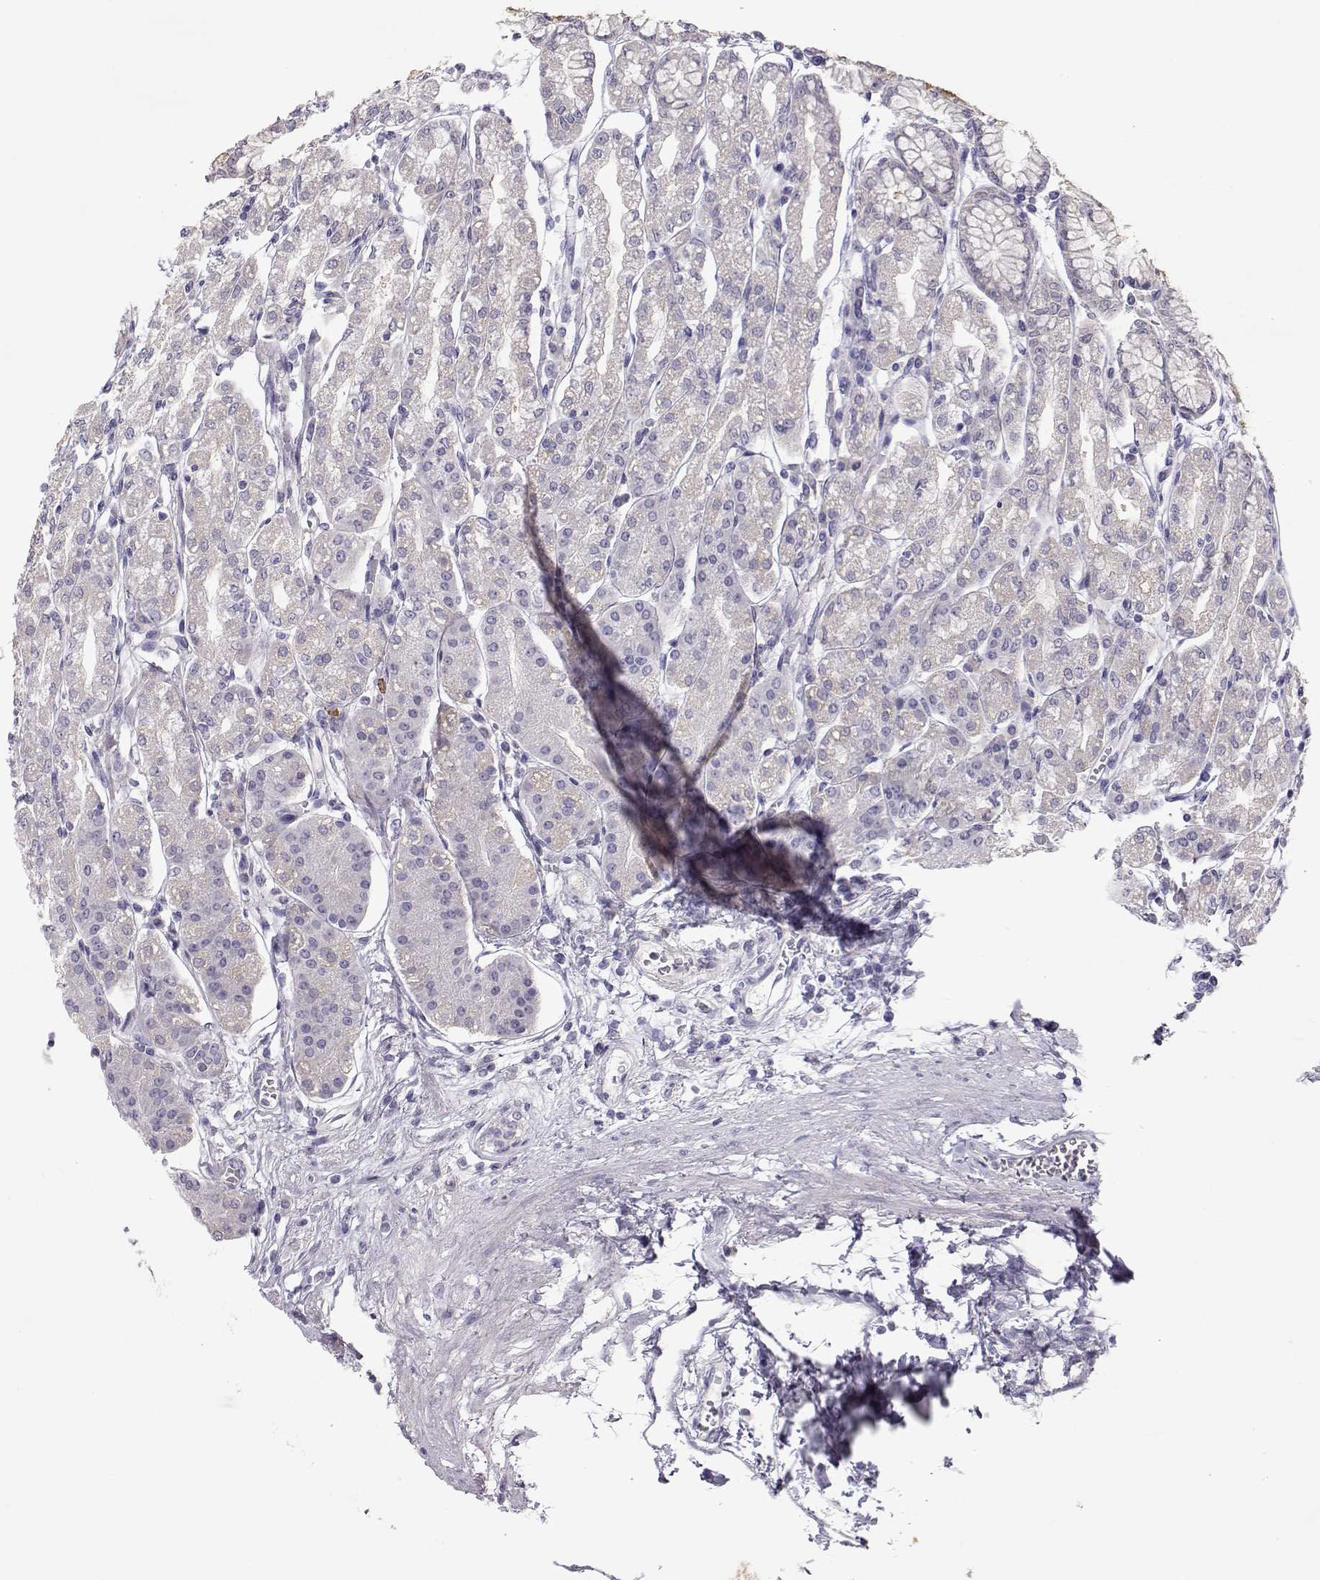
{"staining": {"intensity": "weak", "quantity": "<25%", "location": "cytoplasmic/membranous"}, "tissue": "stomach", "cell_type": "Glandular cells", "image_type": "normal", "snomed": [{"axis": "morphology", "description": "Normal tissue, NOS"}, {"axis": "topography", "description": "Skeletal muscle"}, {"axis": "topography", "description": "Stomach"}], "caption": "Human stomach stained for a protein using immunohistochemistry (IHC) reveals no staining in glandular cells.", "gene": "NPVF", "patient": {"sex": "female", "age": 57}}